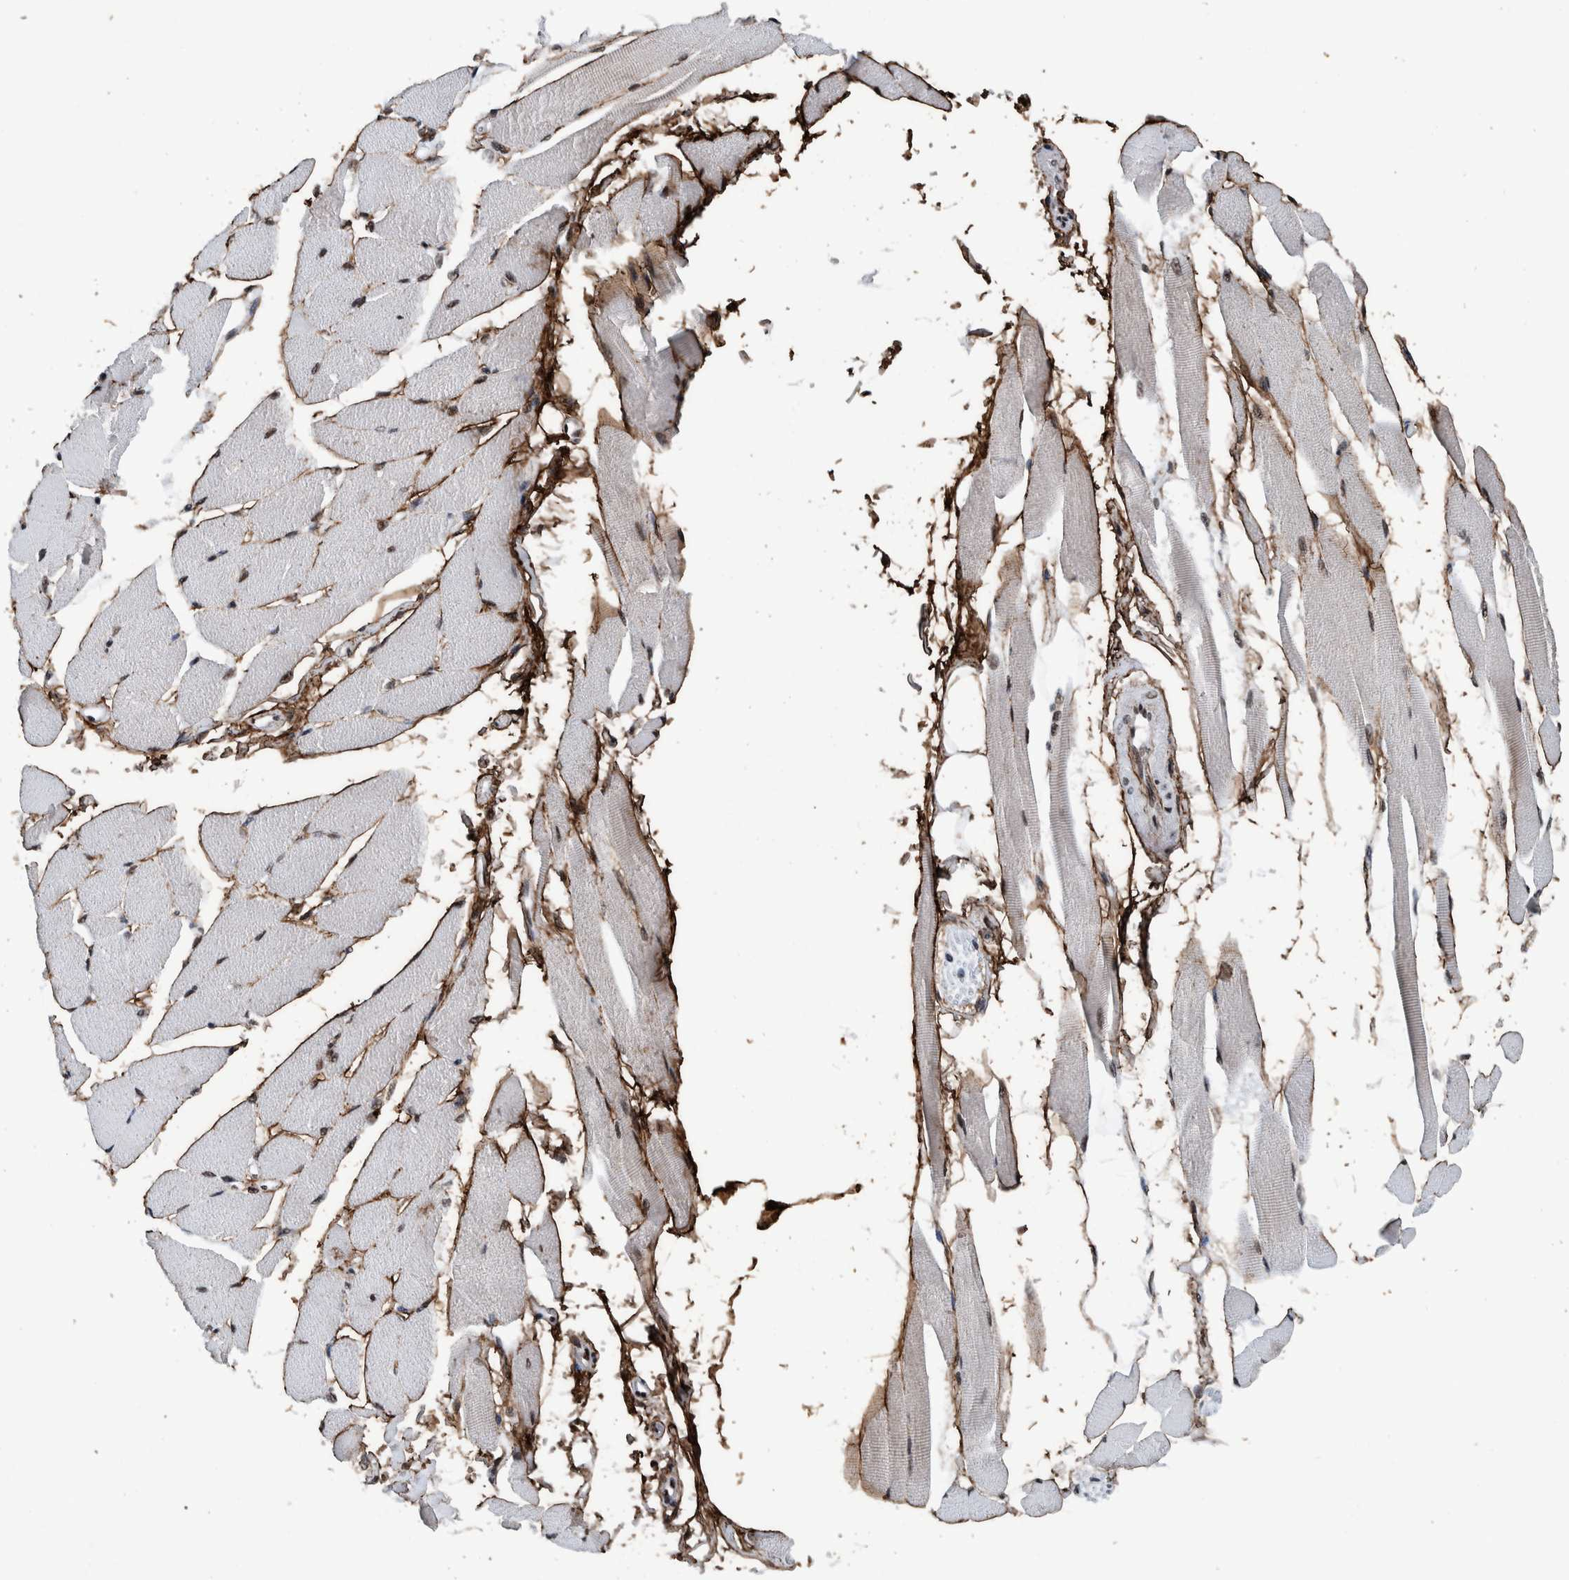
{"staining": {"intensity": "moderate", "quantity": "25%-75%", "location": "nuclear"}, "tissue": "skeletal muscle", "cell_type": "Myocytes", "image_type": "normal", "snomed": [{"axis": "morphology", "description": "Normal tissue, NOS"}, {"axis": "topography", "description": "Skeletal muscle"}, {"axis": "topography", "description": "Peripheral nerve tissue"}], "caption": "The histopathology image reveals a brown stain indicating the presence of a protein in the nuclear of myocytes in skeletal muscle. (Stains: DAB (3,3'-diaminobenzidine) in brown, nuclei in blue, Microscopy: brightfield microscopy at high magnification).", "gene": "TAF10", "patient": {"sex": "female", "age": 84}}